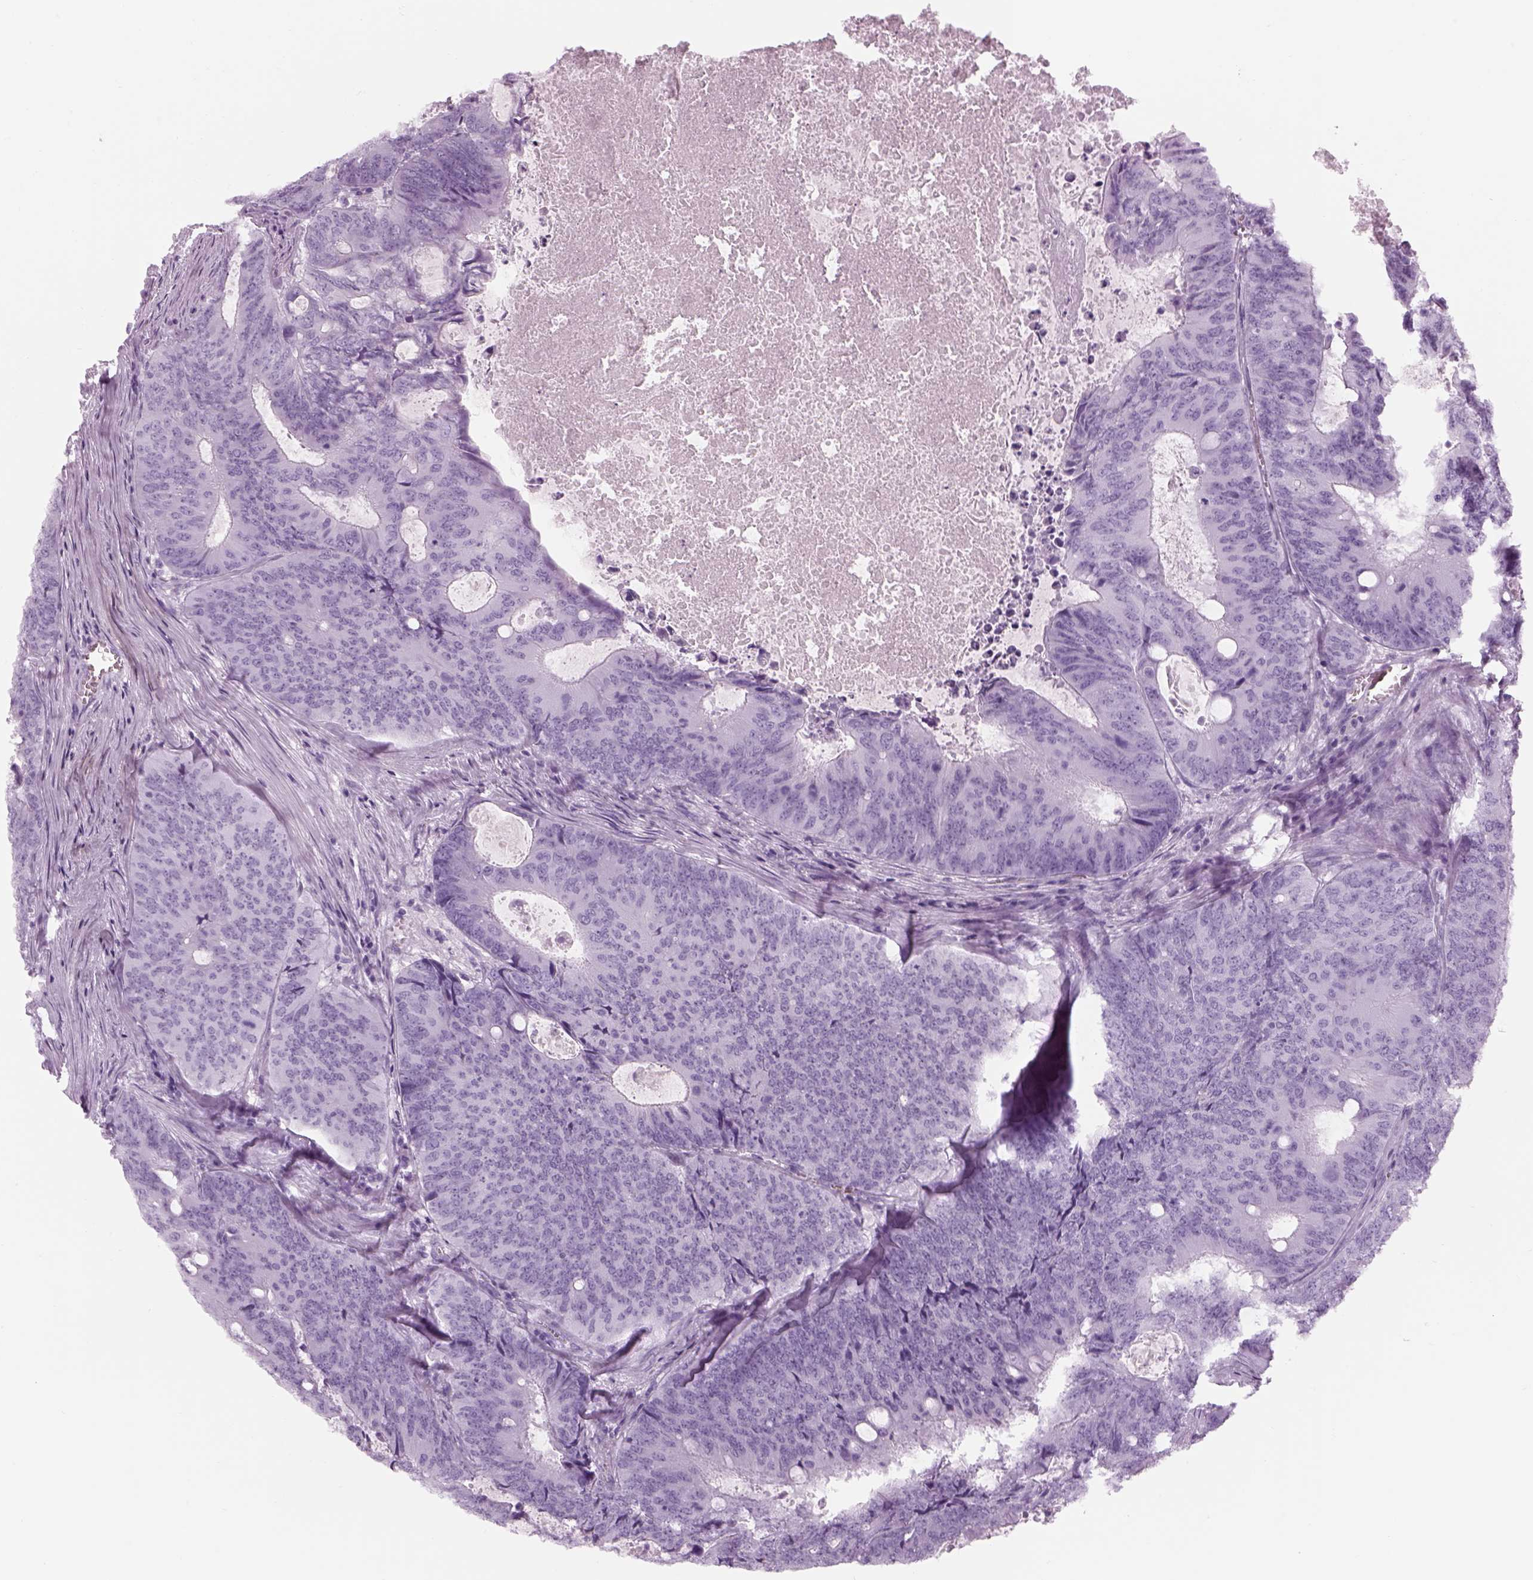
{"staining": {"intensity": "negative", "quantity": "none", "location": "none"}, "tissue": "colorectal cancer", "cell_type": "Tumor cells", "image_type": "cancer", "snomed": [{"axis": "morphology", "description": "Adenocarcinoma, NOS"}, {"axis": "topography", "description": "Colon"}], "caption": "Tumor cells show no significant protein positivity in colorectal cancer (adenocarcinoma).", "gene": "PABPC1L2B", "patient": {"sex": "male", "age": 67}}